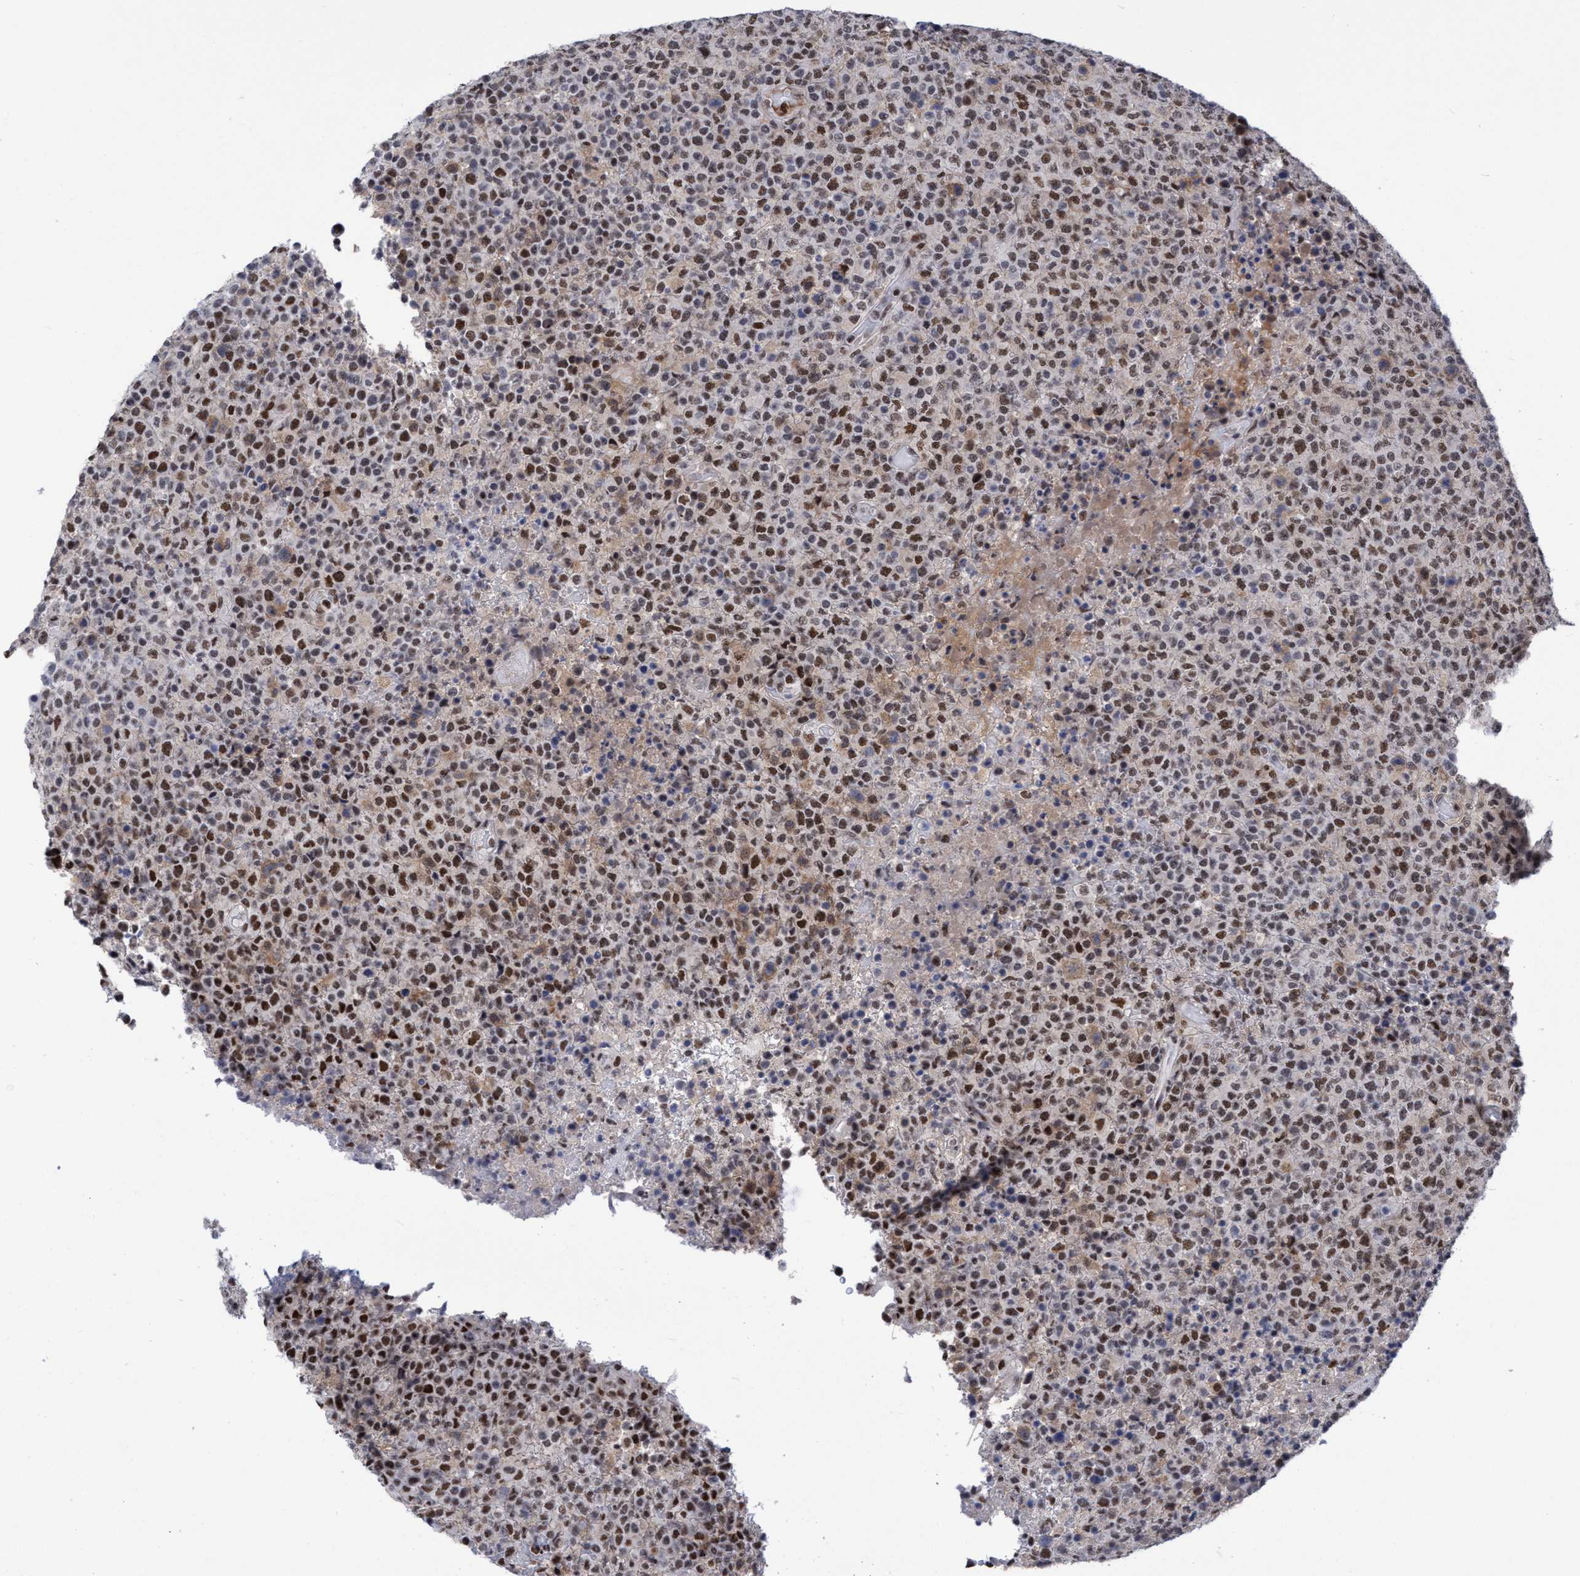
{"staining": {"intensity": "strong", "quantity": ">75%", "location": "nuclear"}, "tissue": "lymphoma", "cell_type": "Tumor cells", "image_type": "cancer", "snomed": [{"axis": "morphology", "description": "Malignant lymphoma, non-Hodgkin's type, High grade"}, {"axis": "topography", "description": "Lymph node"}], "caption": "Immunohistochemical staining of human lymphoma reveals strong nuclear protein positivity in approximately >75% of tumor cells.", "gene": "C9orf78", "patient": {"sex": "male", "age": 13}}